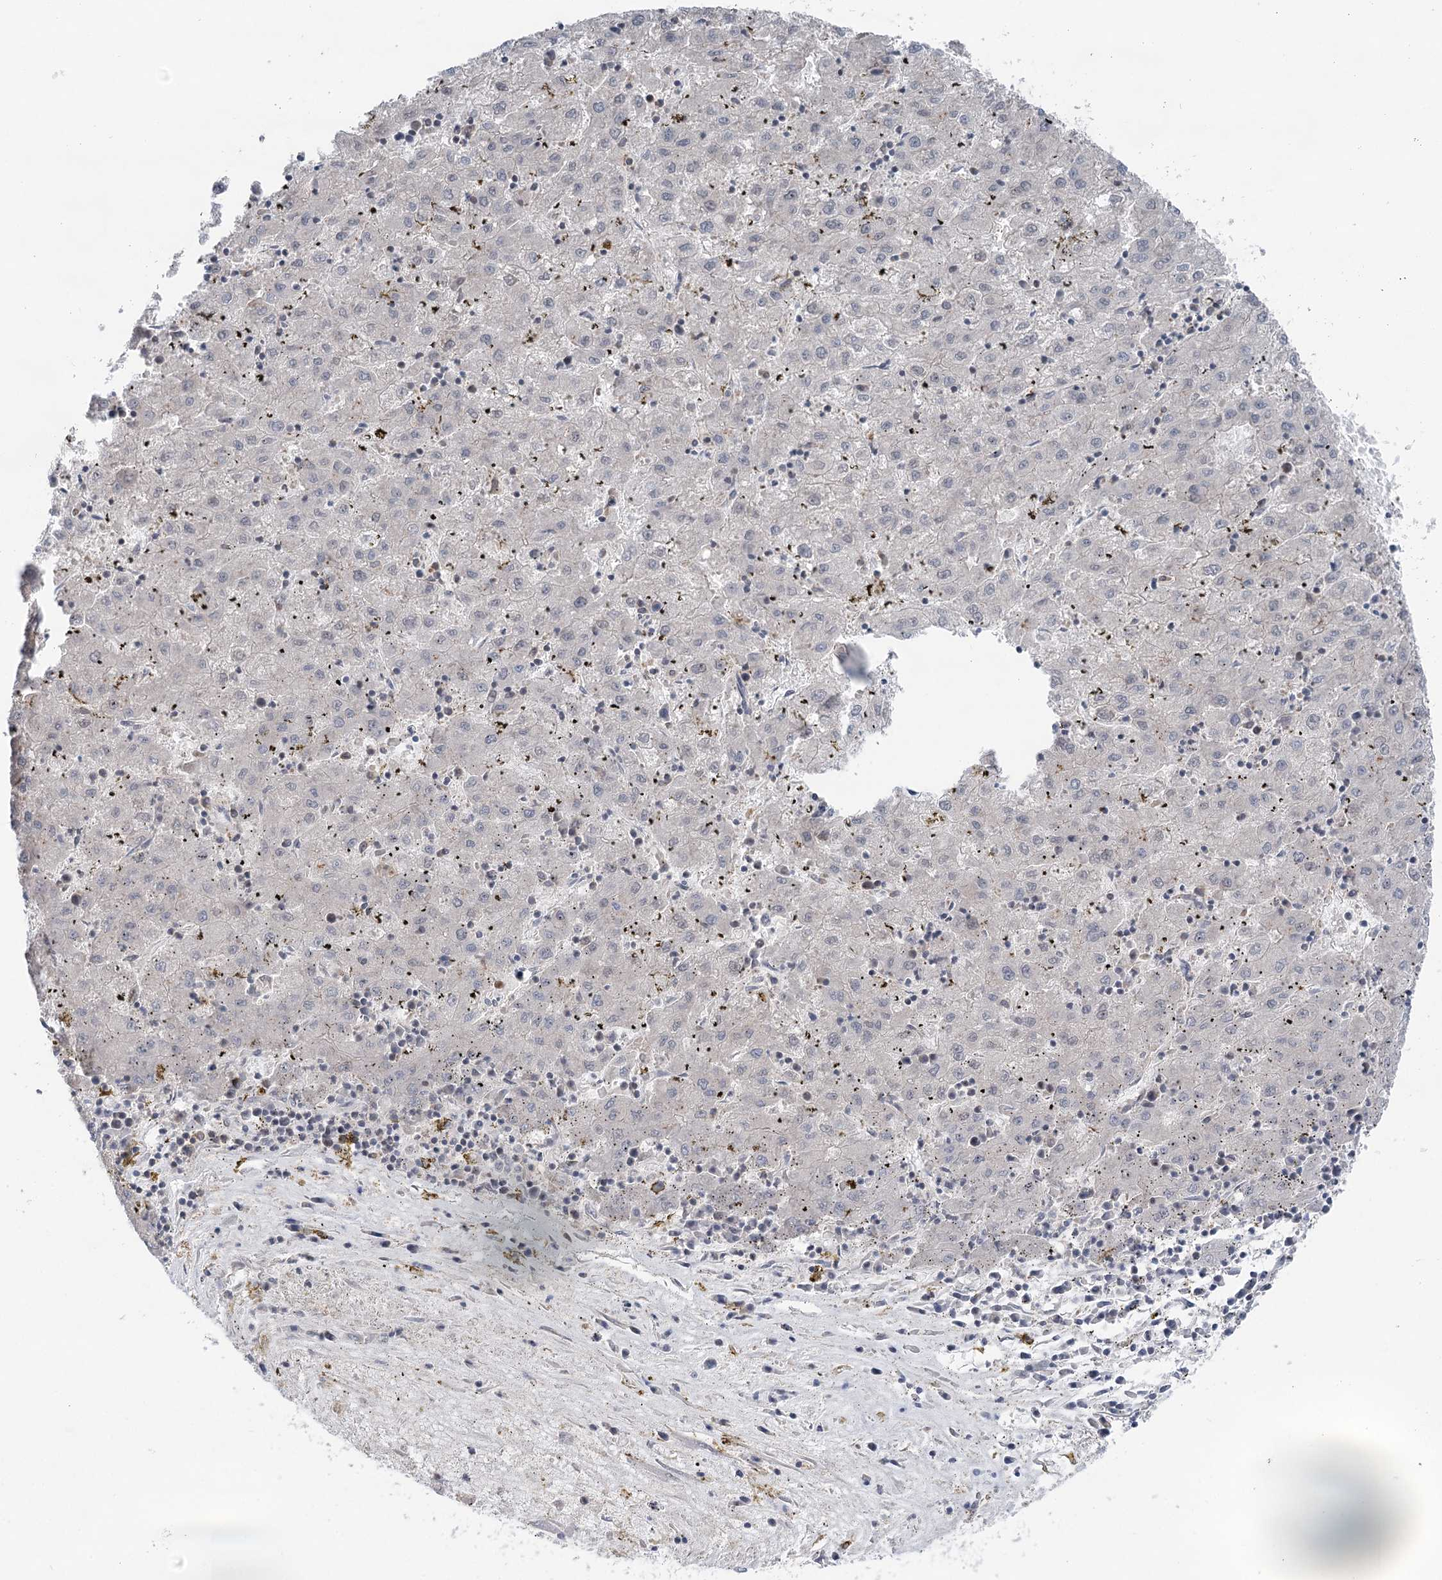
{"staining": {"intensity": "negative", "quantity": "none", "location": "none"}, "tissue": "liver cancer", "cell_type": "Tumor cells", "image_type": "cancer", "snomed": [{"axis": "morphology", "description": "Carcinoma, Hepatocellular, NOS"}, {"axis": "topography", "description": "Liver"}], "caption": "There is no significant staining in tumor cells of liver cancer. (Brightfield microscopy of DAB (3,3'-diaminobenzidine) IHC at high magnification).", "gene": "PPP1R21", "patient": {"sex": "male", "age": 72}}